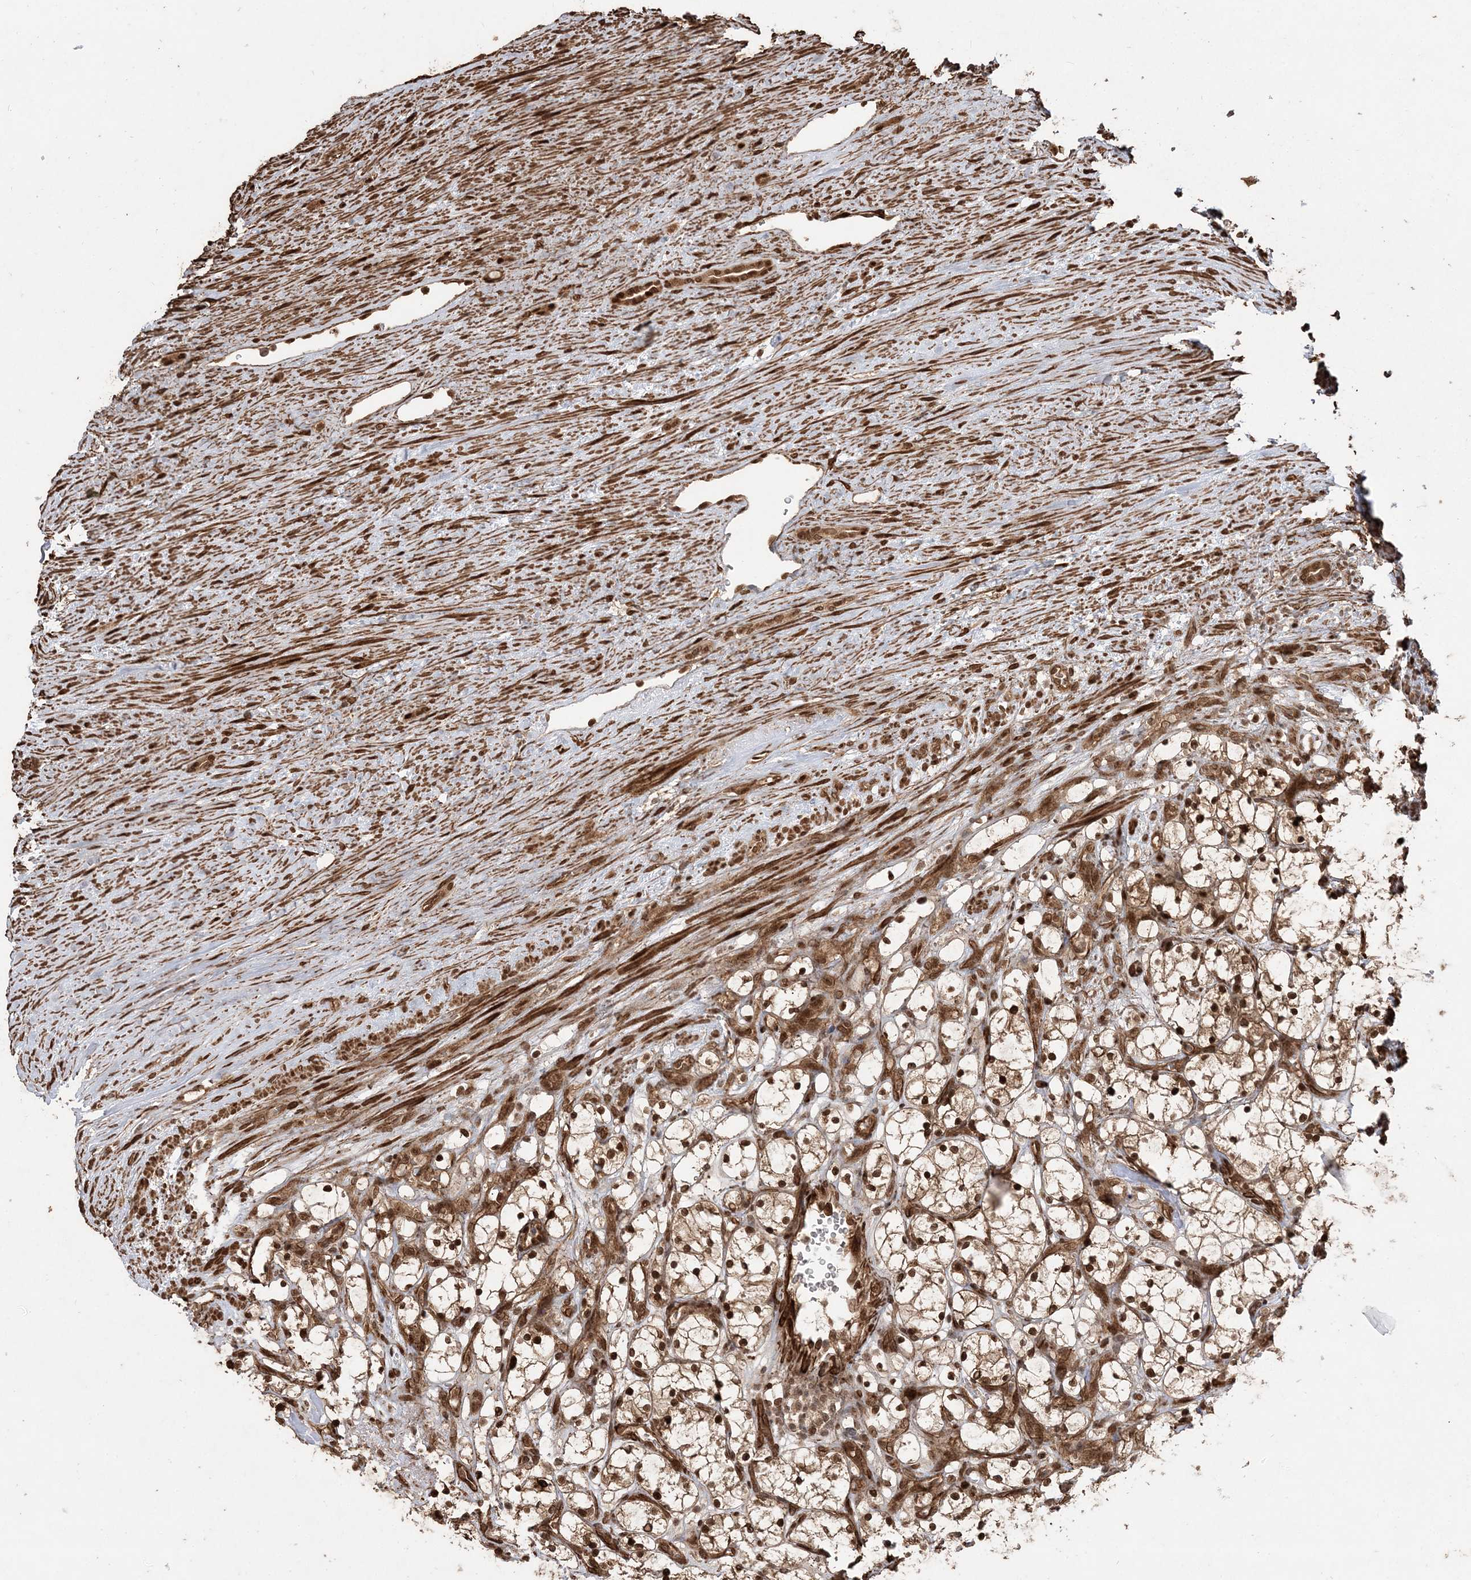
{"staining": {"intensity": "moderate", "quantity": ">75%", "location": "cytoplasmic/membranous,nuclear"}, "tissue": "renal cancer", "cell_type": "Tumor cells", "image_type": "cancer", "snomed": [{"axis": "morphology", "description": "Adenocarcinoma, NOS"}, {"axis": "topography", "description": "Kidney"}], "caption": "Immunohistochemistry (IHC) staining of renal adenocarcinoma, which reveals medium levels of moderate cytoplasmic/membranous and nuclear positivity in approximately >75% of tumor cells indicating moderate cytoplasmic/membranous and nuclear protein staining. The staining was performed using DAB (3,3'-diaminobenzidine) (brown) for protein detection and nuclei were counterstained in hematoxylin (blue).", "gene": "ETAA1", "patient": {"sex": "female", "age": 69}}